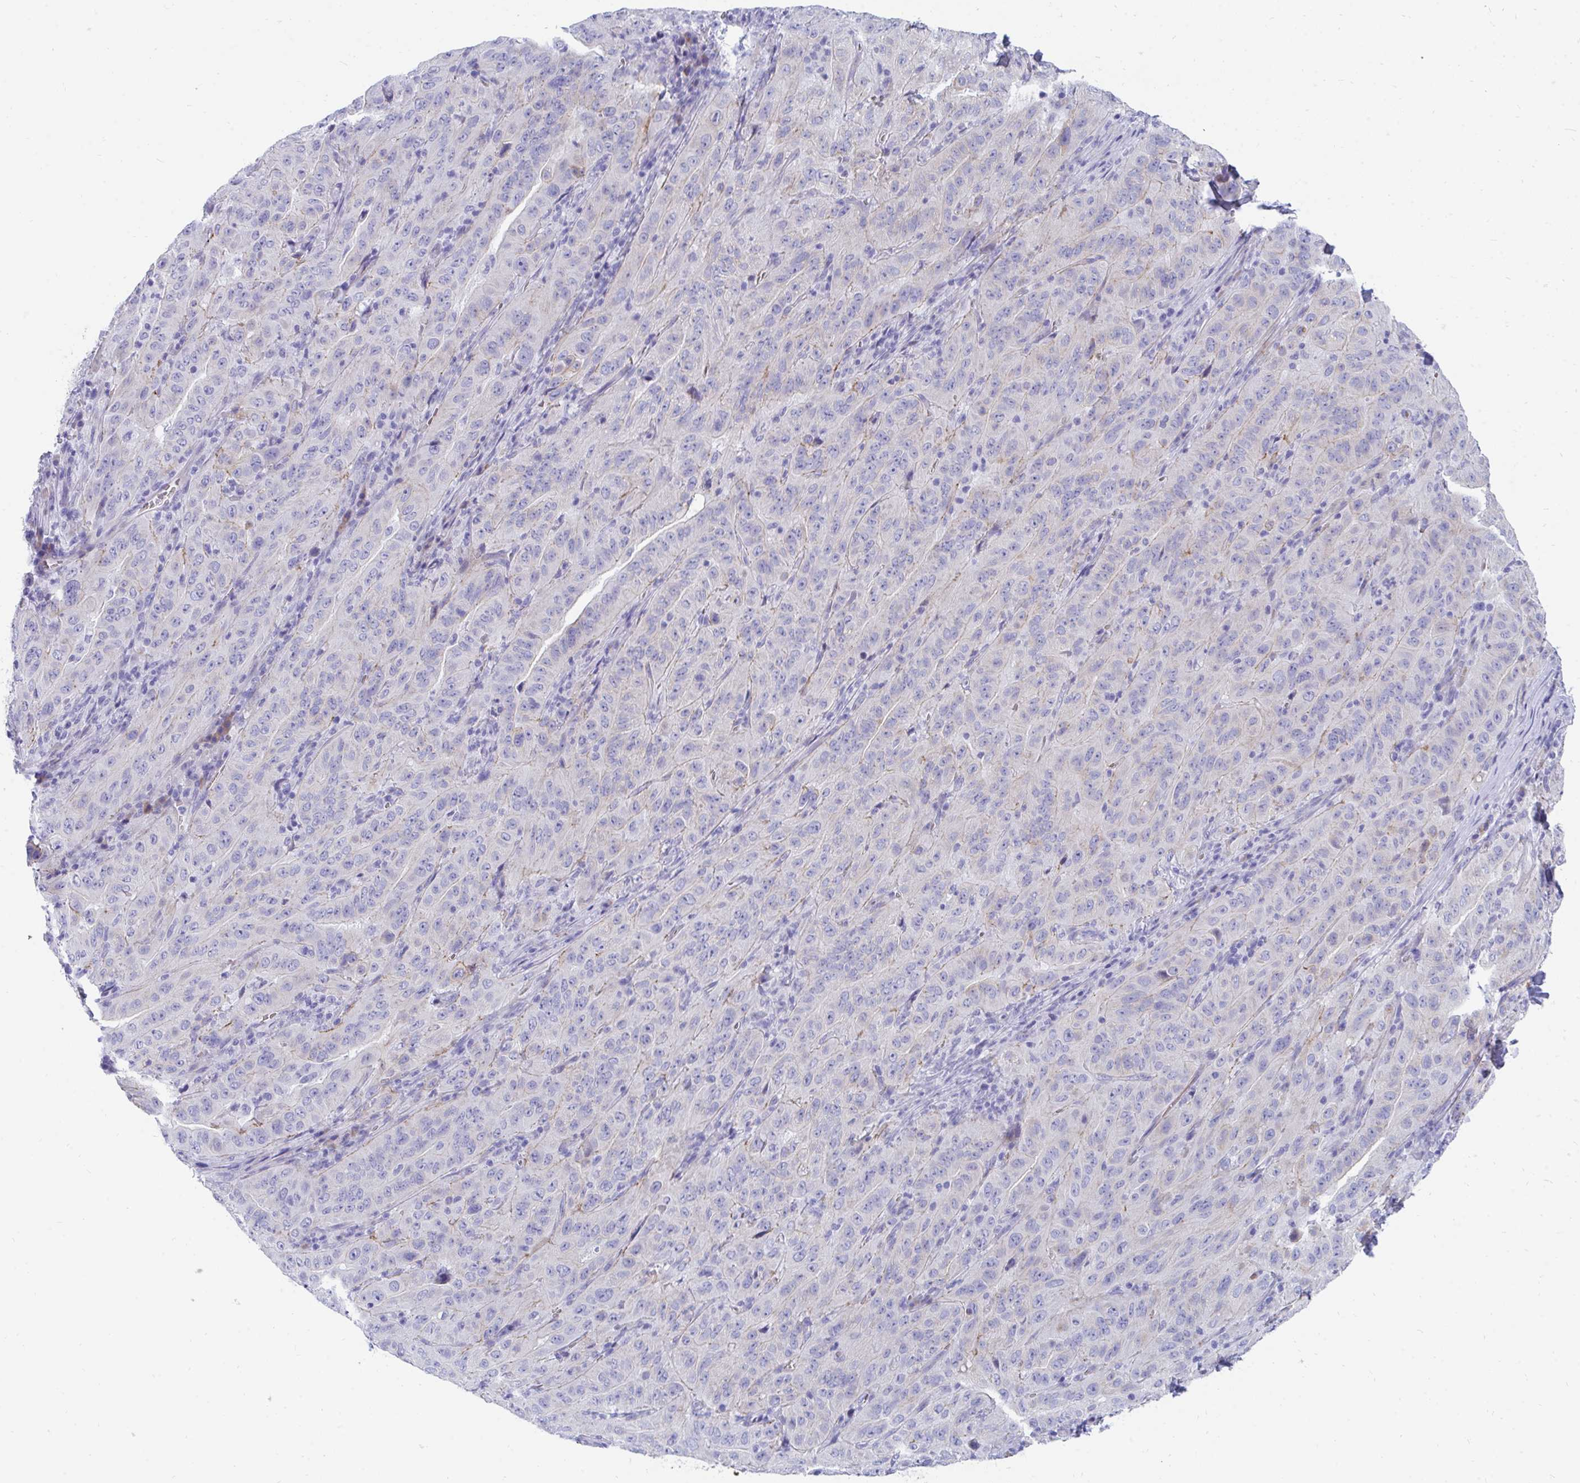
{"staining": {"intensity": "negative", "quantity": "none", "location": "none"}, "tissue": "pancreatic cancer", "cell_type": "Tumor cells", "image_type": "cancer", "snomed": [{"axis": "morphology", "description": "Adenocarcinoma, NOS"}, {"axis": "topography", "description": "Pancreas"}], "caption": "Protein analysis of pancreatic cancer (adenocarcinoma) shows no significant positivity in tumor cells.", "gene": "MROH2B", "patient": {"sex": "male", "age": 63}}